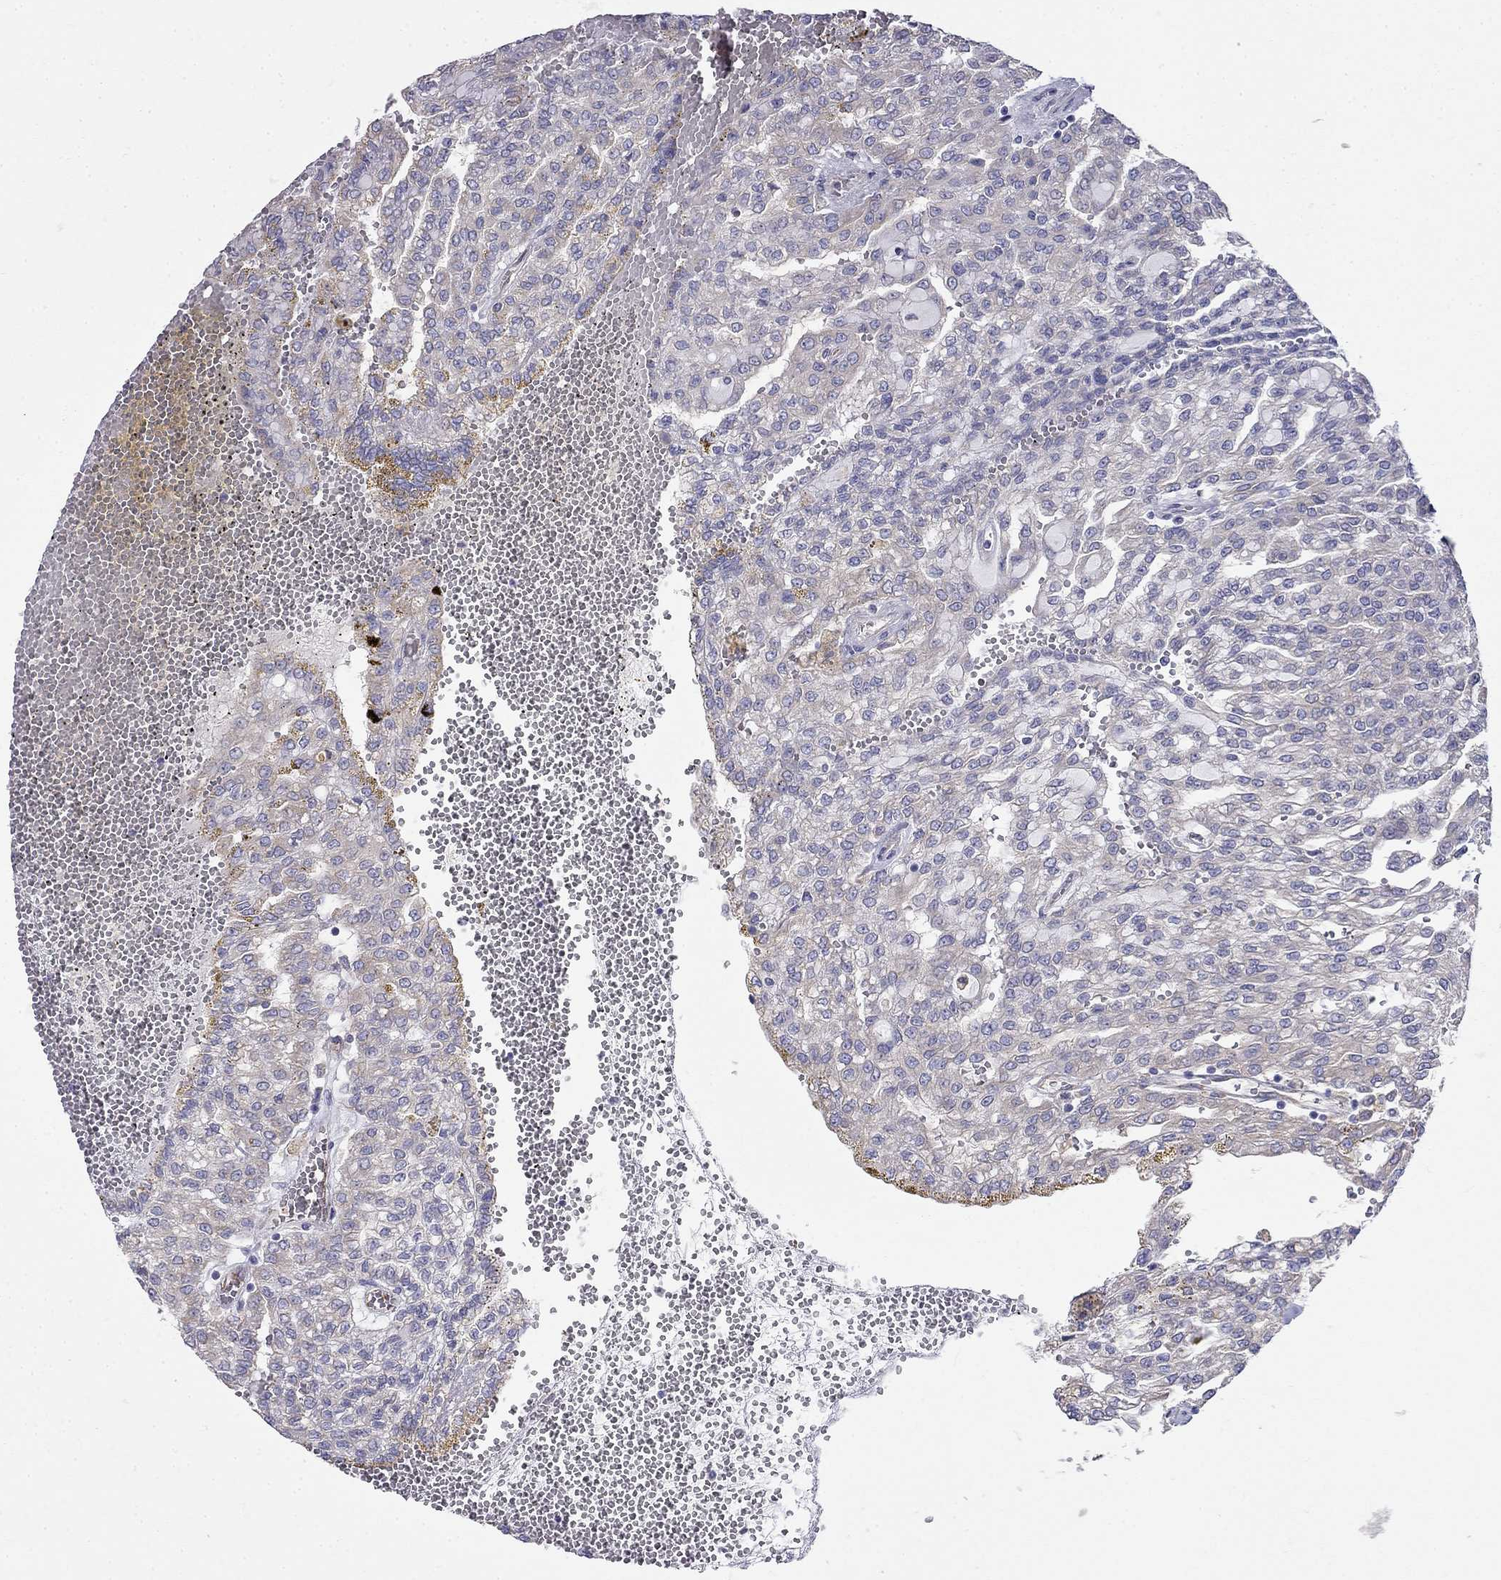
{"staining": {"intensity": "weak", "quantity": ">75%", "location": "cytoplasmic/membranous"}, "tissue": "renal cancer", "cell_type": "Tumor cells", "image_type": "cancer", "snomed": [{"axis": "morphology", "description": "Adenocarcinoma, NOS"}, {"axis": "topography", "description": "Kidney"}], "caption": "A micrograph of renal adenocarcinoma stained for a protein demonstrates weak cytoplasmic/membranous brown staining in tumor cells. The protein of interest is stained brown, and the nuclei are stained in blue (DAB (3,3'-diaminobenzidine) IHC with brightfield microscopy, high magnification).", "gene": "LONRF2", "patient": {"sex": "male", "age": 63}}